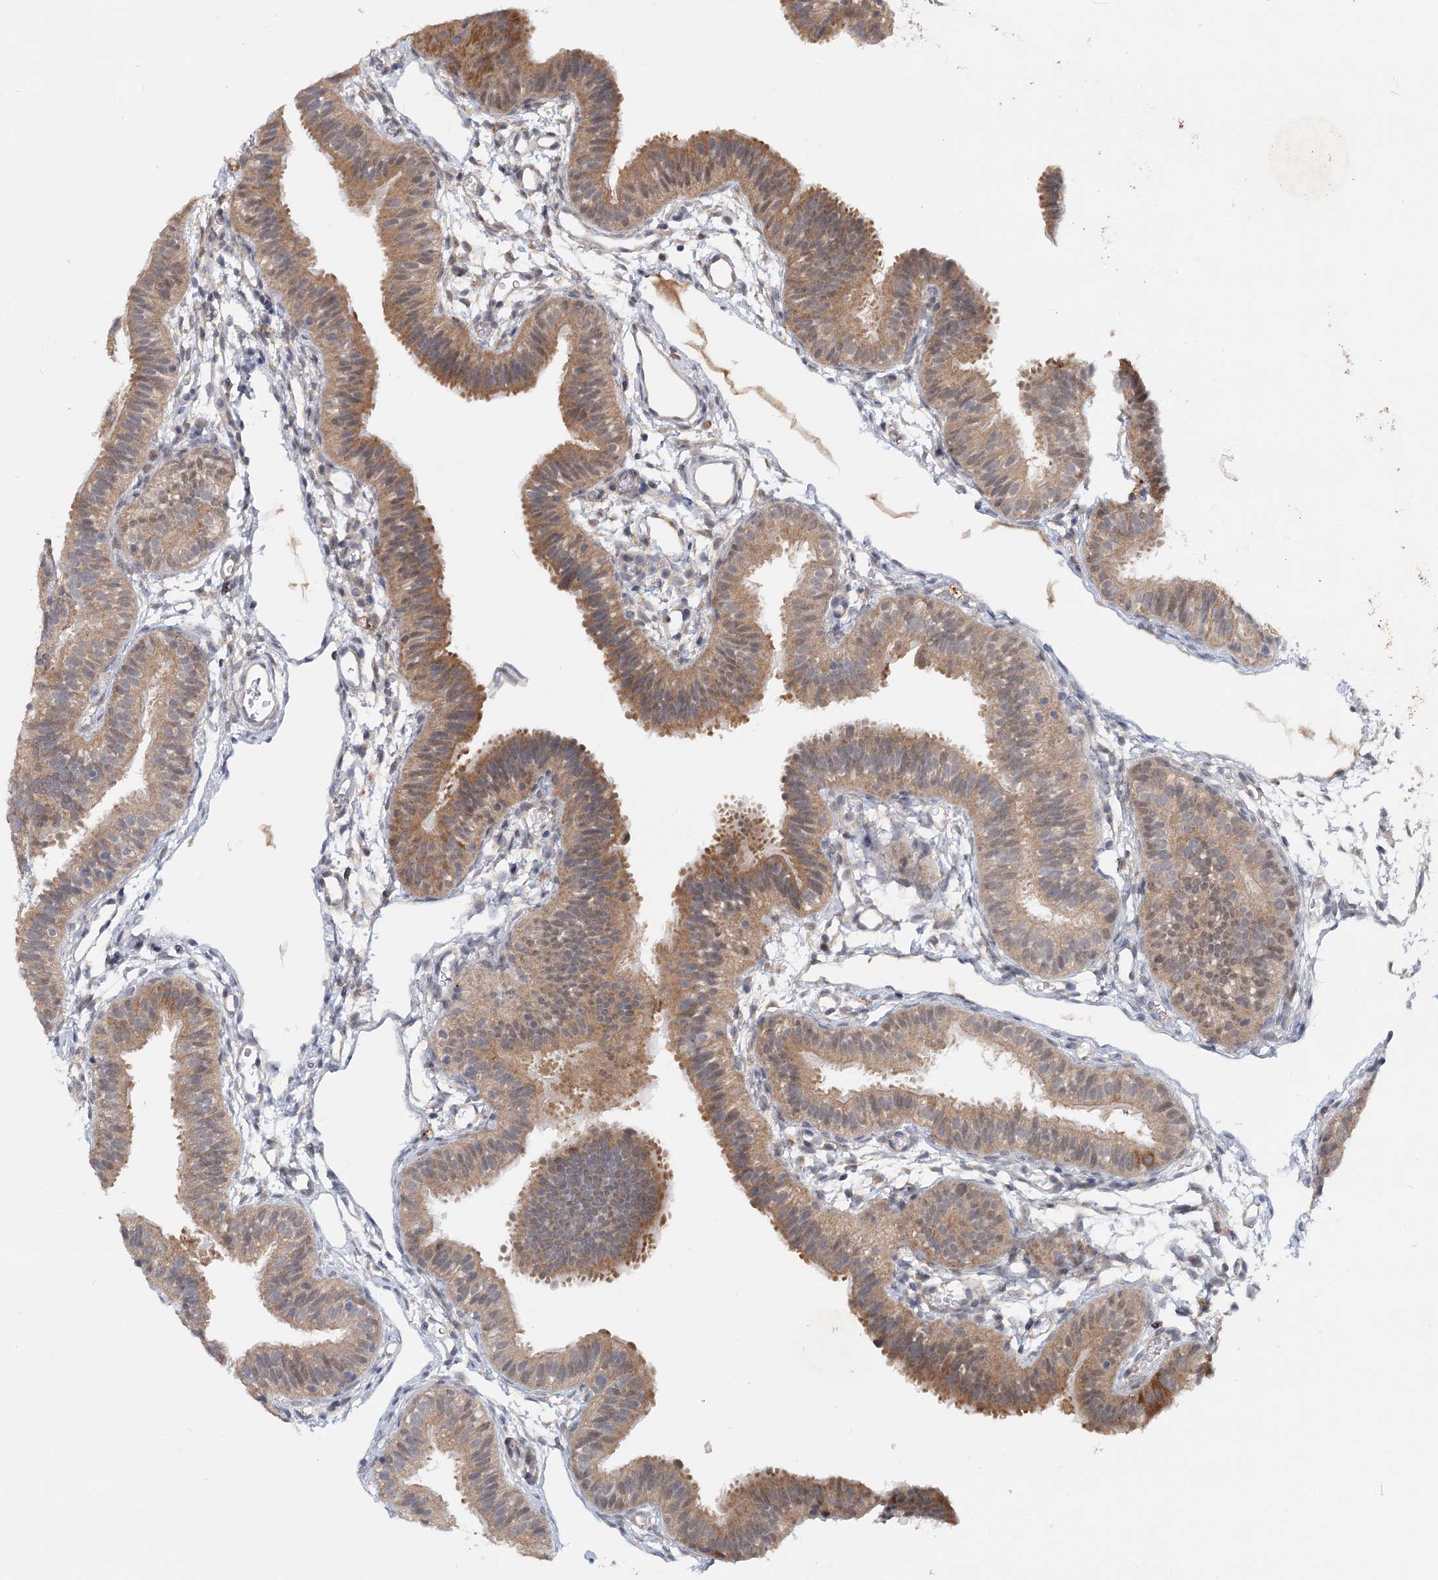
{"staining": {"intensity": "moderate", "quantity": "25%-75%", "location": "cytoplasmic/membranous"}, "tissue": "fallopian tube", "cell_type": "Glandular cells", "image_type": "normal", "snomed": [{"axis": "morphology", "description": "Normal tissue, NOS"}, {"axis": "topography", "description": "Fallopian tube"}], "caption": "Human fallopian tube stained with a brown dye displays moderate cytoplasmic/membranous positive positivity in about 25%-75% of glandular cells.", "gene": "AP3B1", "patient": {"sex": "female", "age": 35}}